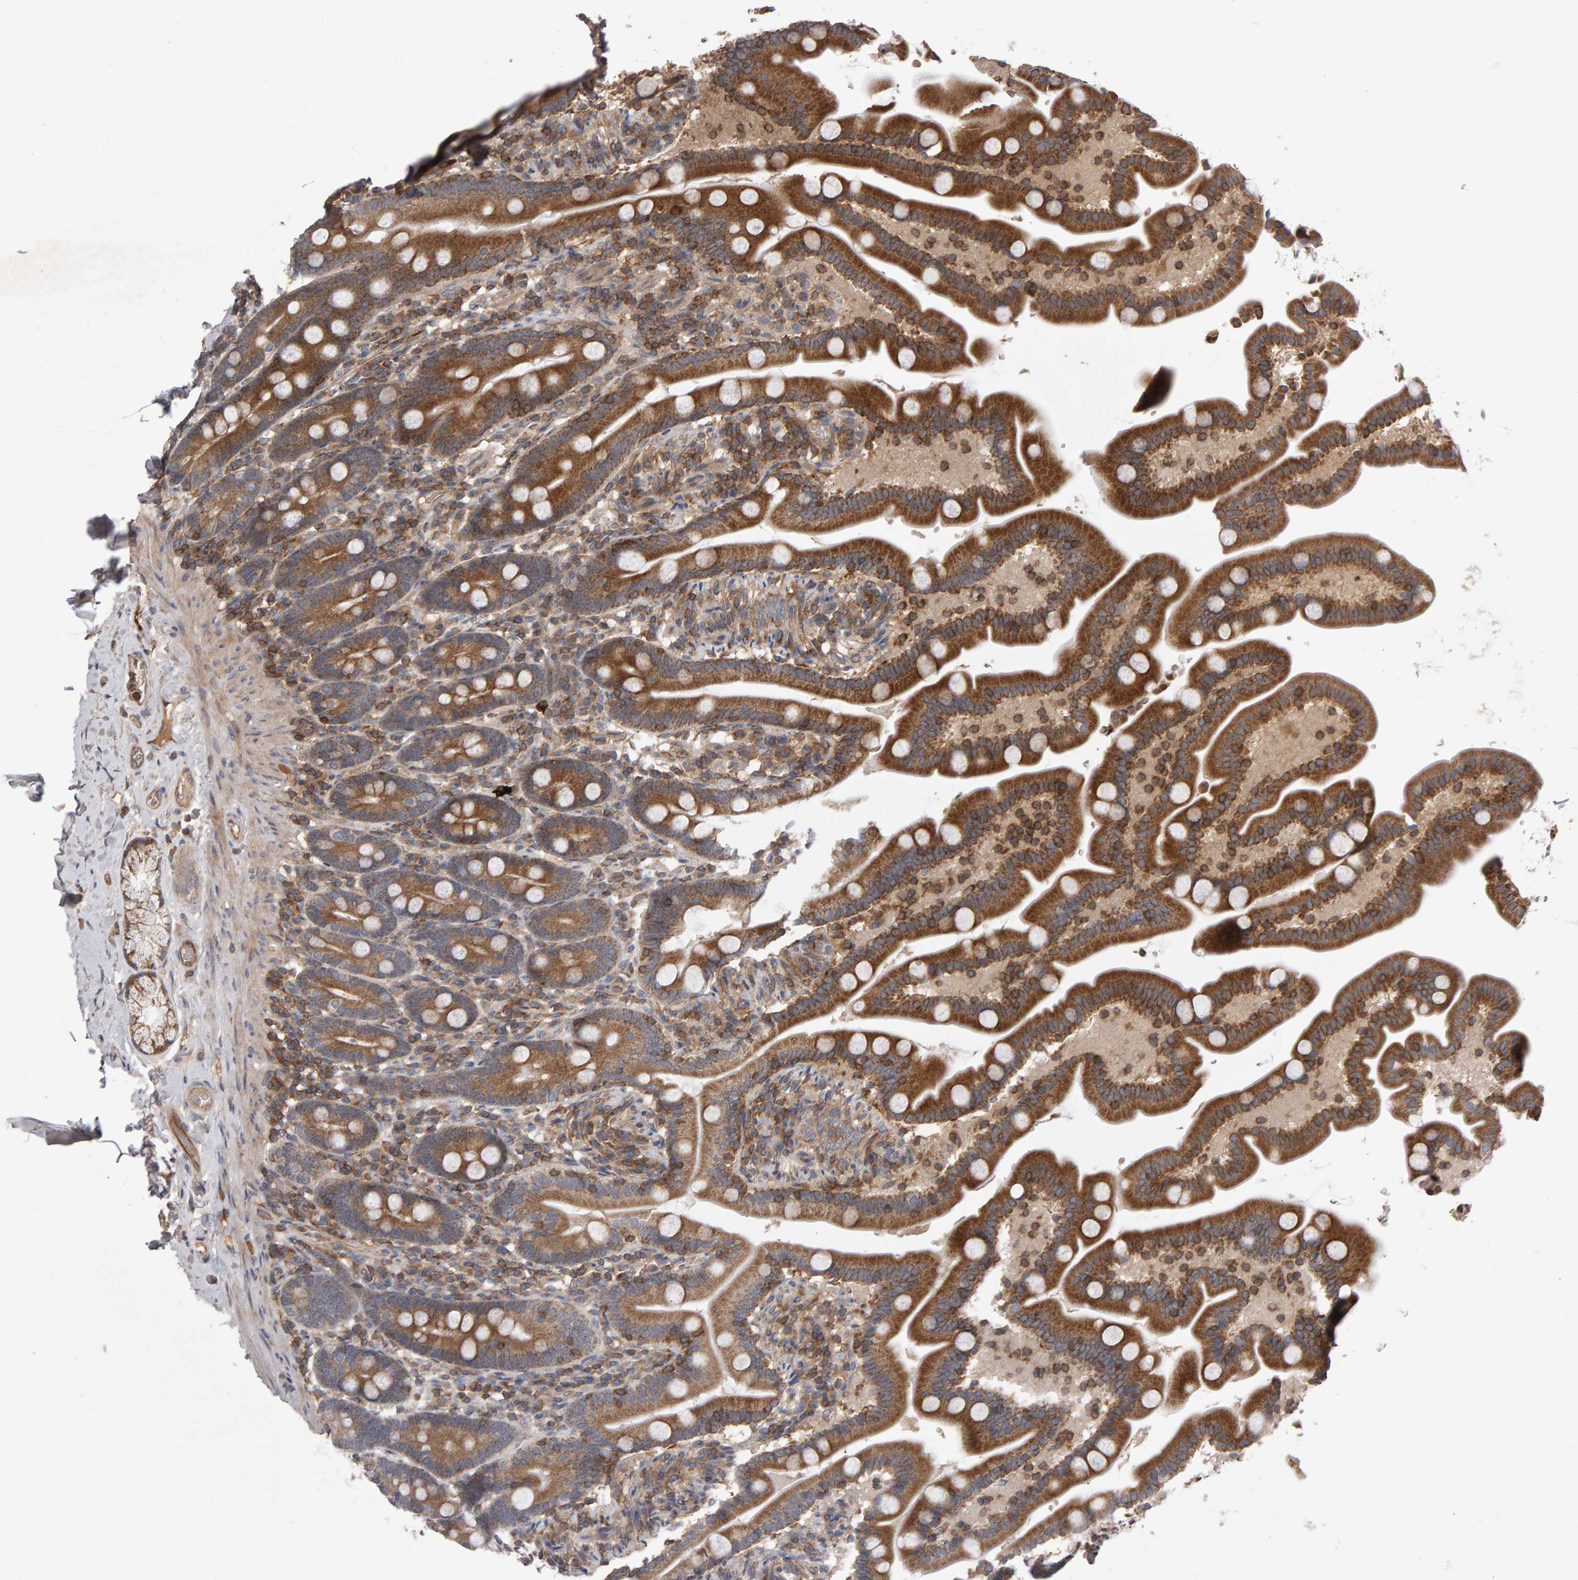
{"staining": {"intensity": "moderate", "quantity": ">75%", "location": "cytoplasmic/membranous"}, "tissue": "duodenum", "cell_type": "Glandular cells", "image_type": "normal", "snomed": [{"axis": "morphology", "description": "Normal tissue, NOS"}, {"axis": "topography", "description": "Duodenum"}], "caption": "Brown immunohistochemical staining in normal human duodenum demonstrates moderate cytoplasmic/membranous expression in approximately >75% of glandular cells.", "gene": "PGS1", "patient": {"sex": "male", "age": 54}}